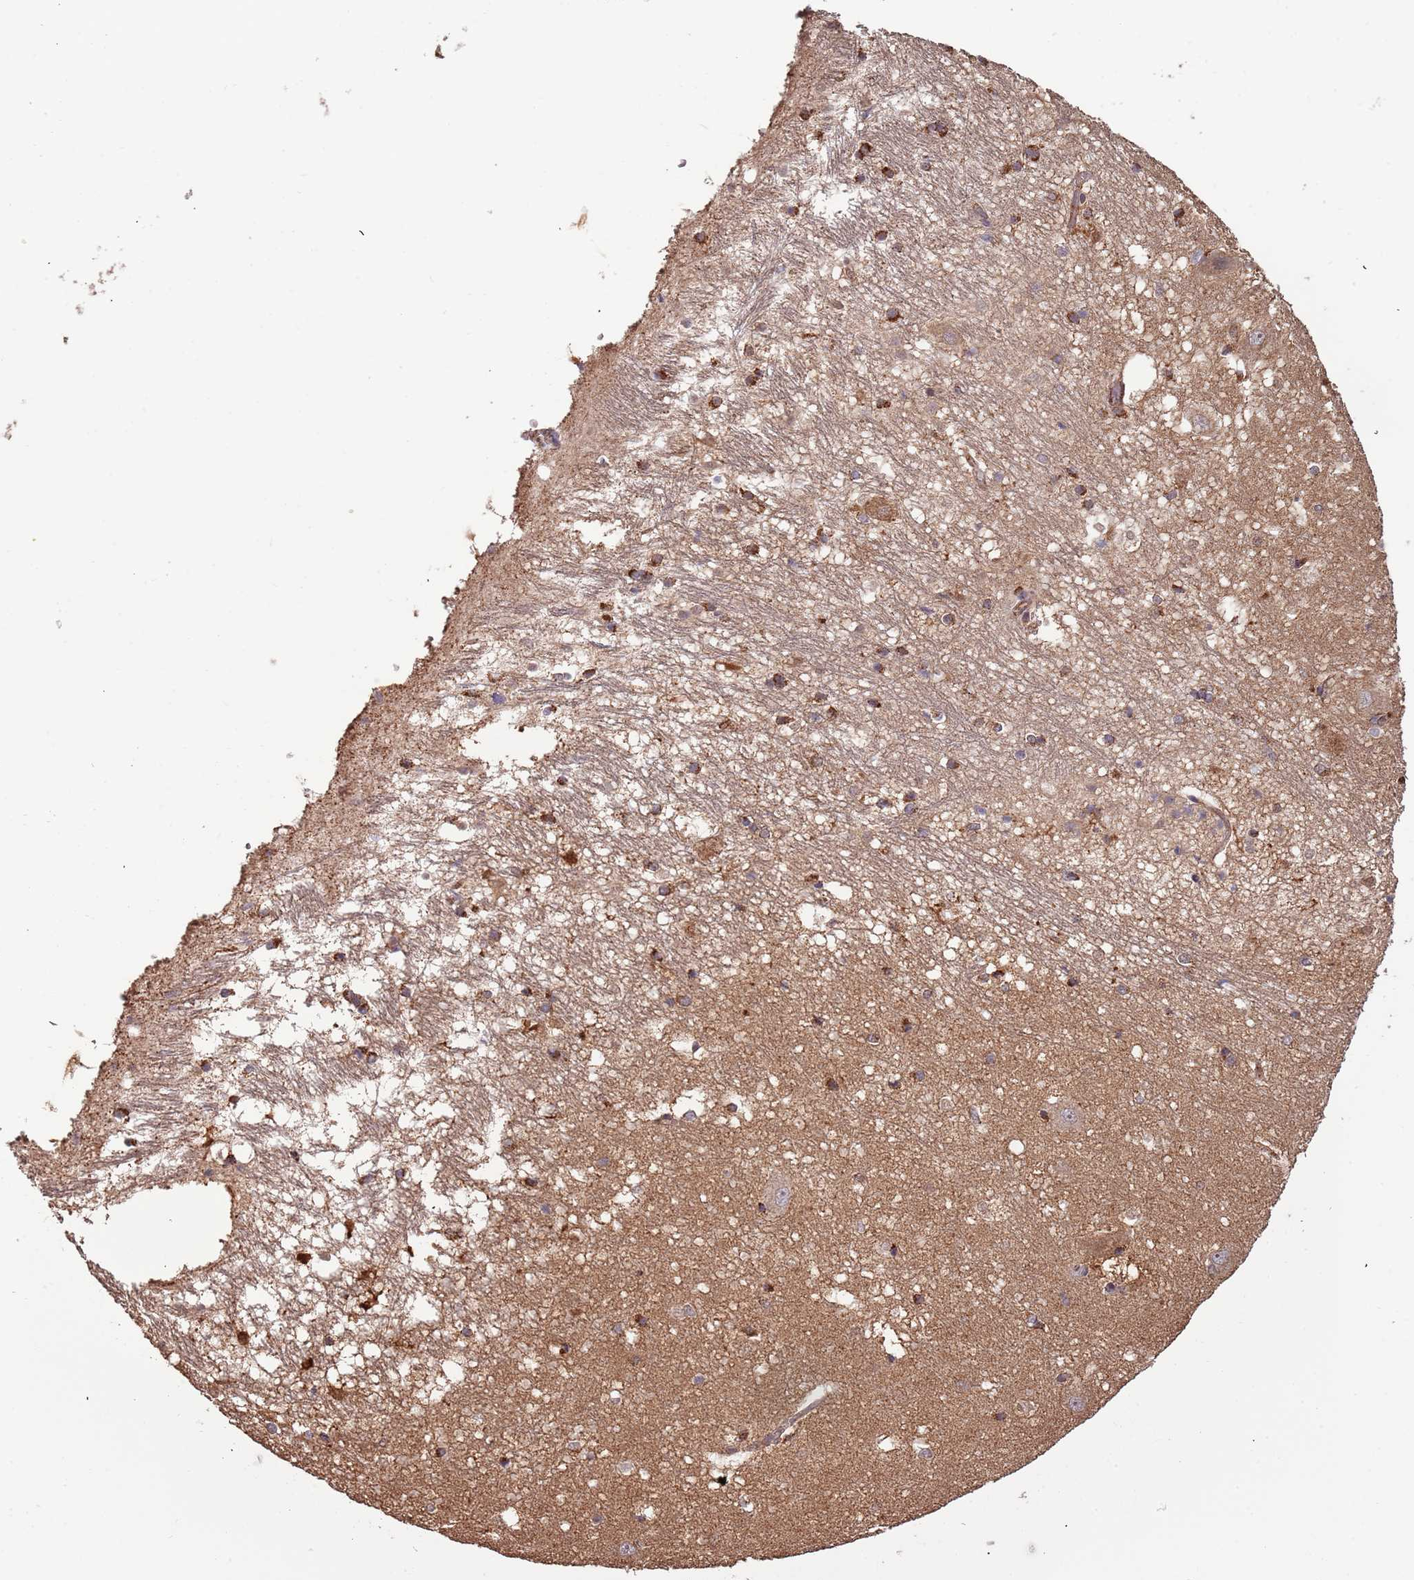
{"staining": {"intensity": "strong", "quantity": "25%-75%", "location": "cytoplasmic/membranous"}, "tissue": "caudate", "cell_type": "Glial cells", "image_type": "normal", "snomed": [{"axis": "morphology", "description": "Normal tissue, NOS"}, {"axis": "topography", "description": "Lateral ventricle wall"}], "caption": "Caudate stained for a protein displays strong cytoplasmic/membranous positivity in glial cells. Immunohistochemistry stains the protein in brown and the nuclei are stained blue.", "gene": "IL17RD", "patient": {"sex": "male", "age": 37}}